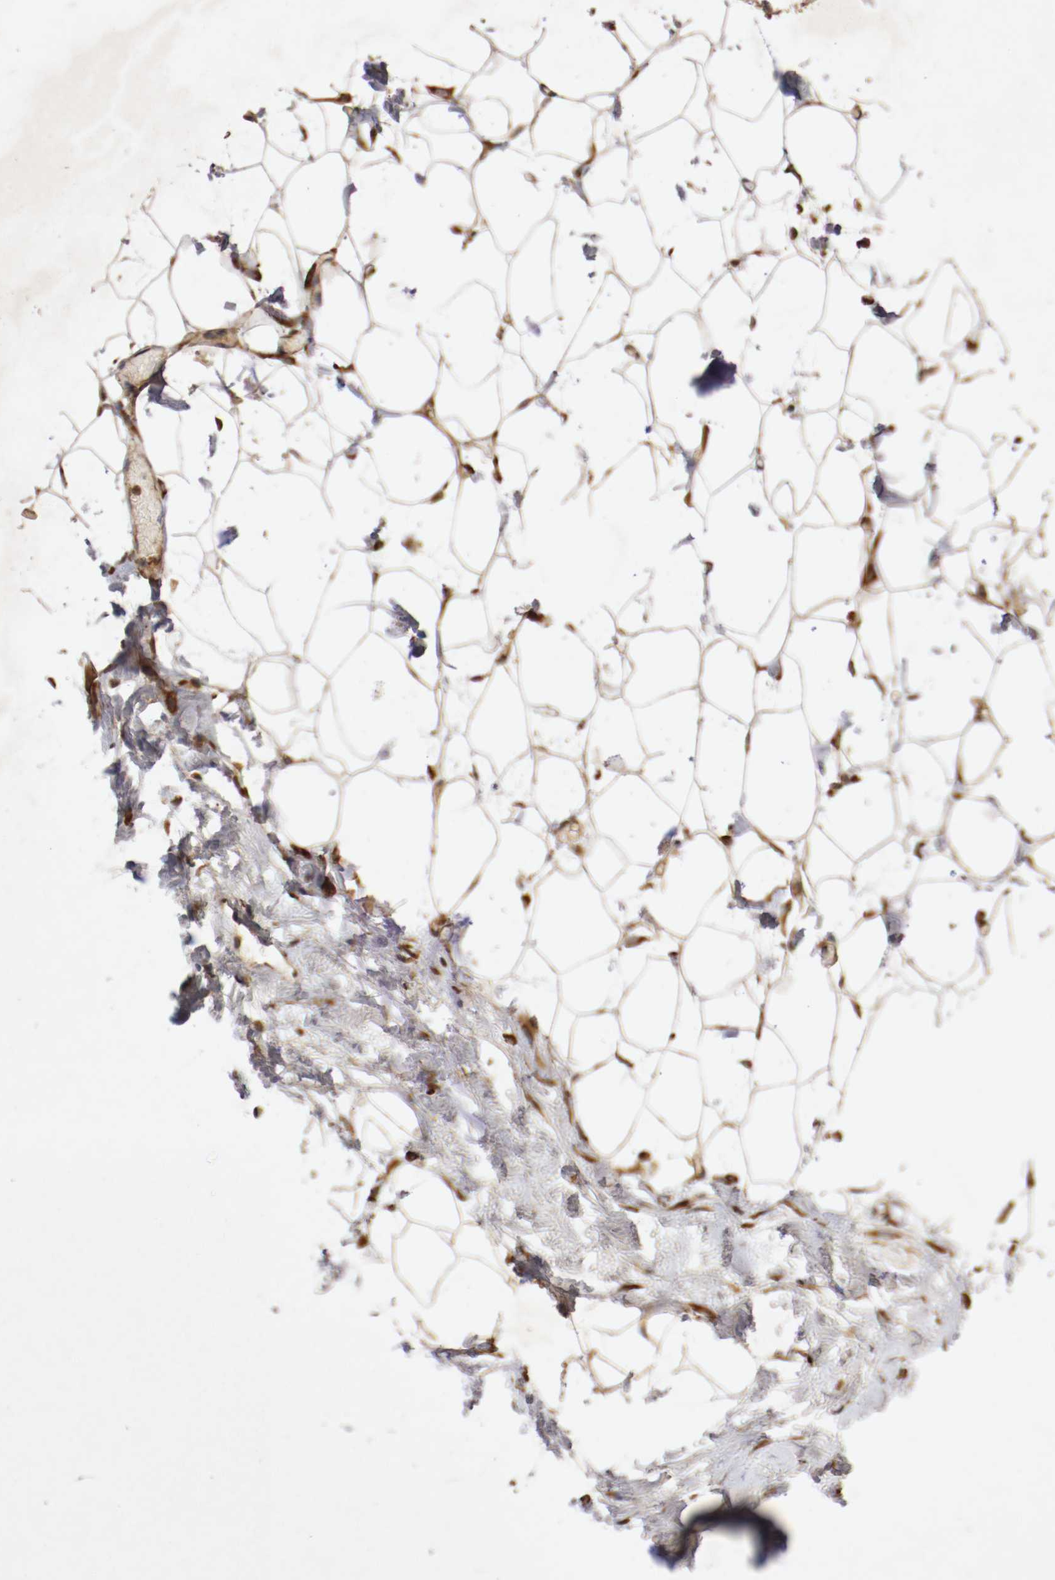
{"staining": {"intensity": "moderate", "quantity": ">75%", "location": "cytoplasmic/membranous"}, "tissue": "adipose tissue", "cell_type": "Adipocytes", "image_type": "normal", "snomed": [{"axis": "morphology", "description": "Normal tissue, NOS"}, {"axis": "topography", "description": "Breast"}, {"axis": "topography", "description": "Soft tissue"}], "caption": "An image of human adipose tissue stained for a protein reveals moderate cytoplasmic/membranous brown staining in adipocytes.", "gene": "VEZT", "patient": {"sex": "female", "age": 25}}